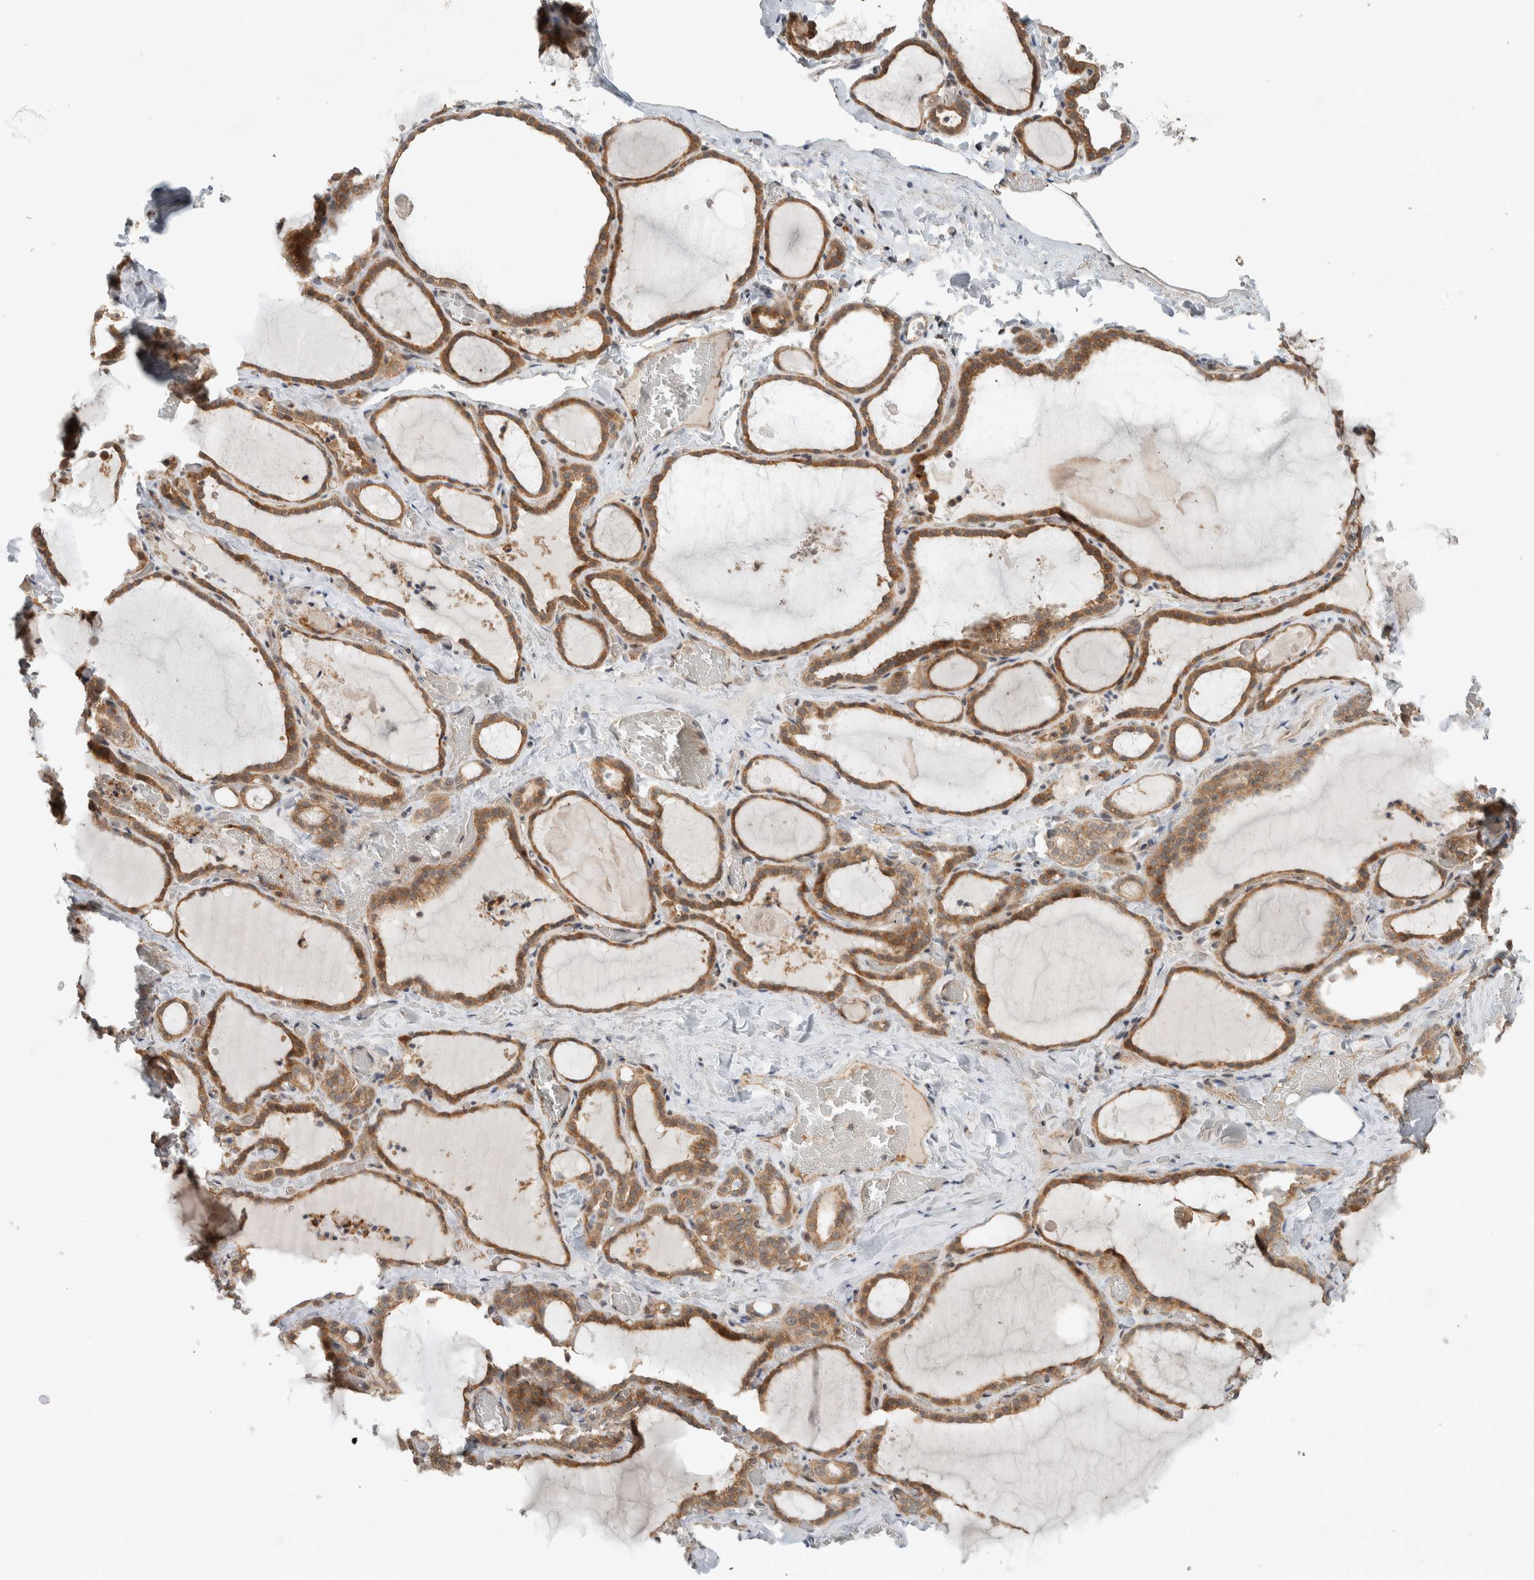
{"staining": {"intensity": "strong", "quantity": ">75%", "location": "cytoplasmic/membranous"}, "tissue": "thyroid gland", "cell_type": "Glandular cells", "image_type": "normal", "snomed": [{"axis": "morphology", "description": "Normal tissue, NOS"}, {"axis": "topography", "description": "Thyroid gland"}], "caption": "Strong cytoplasmic/membranous protein staining is identified in about >75% of glandular cells in thyroid gland.", "gene": "DEPTOR", "patient": {"sex": "female", "age": 22}}